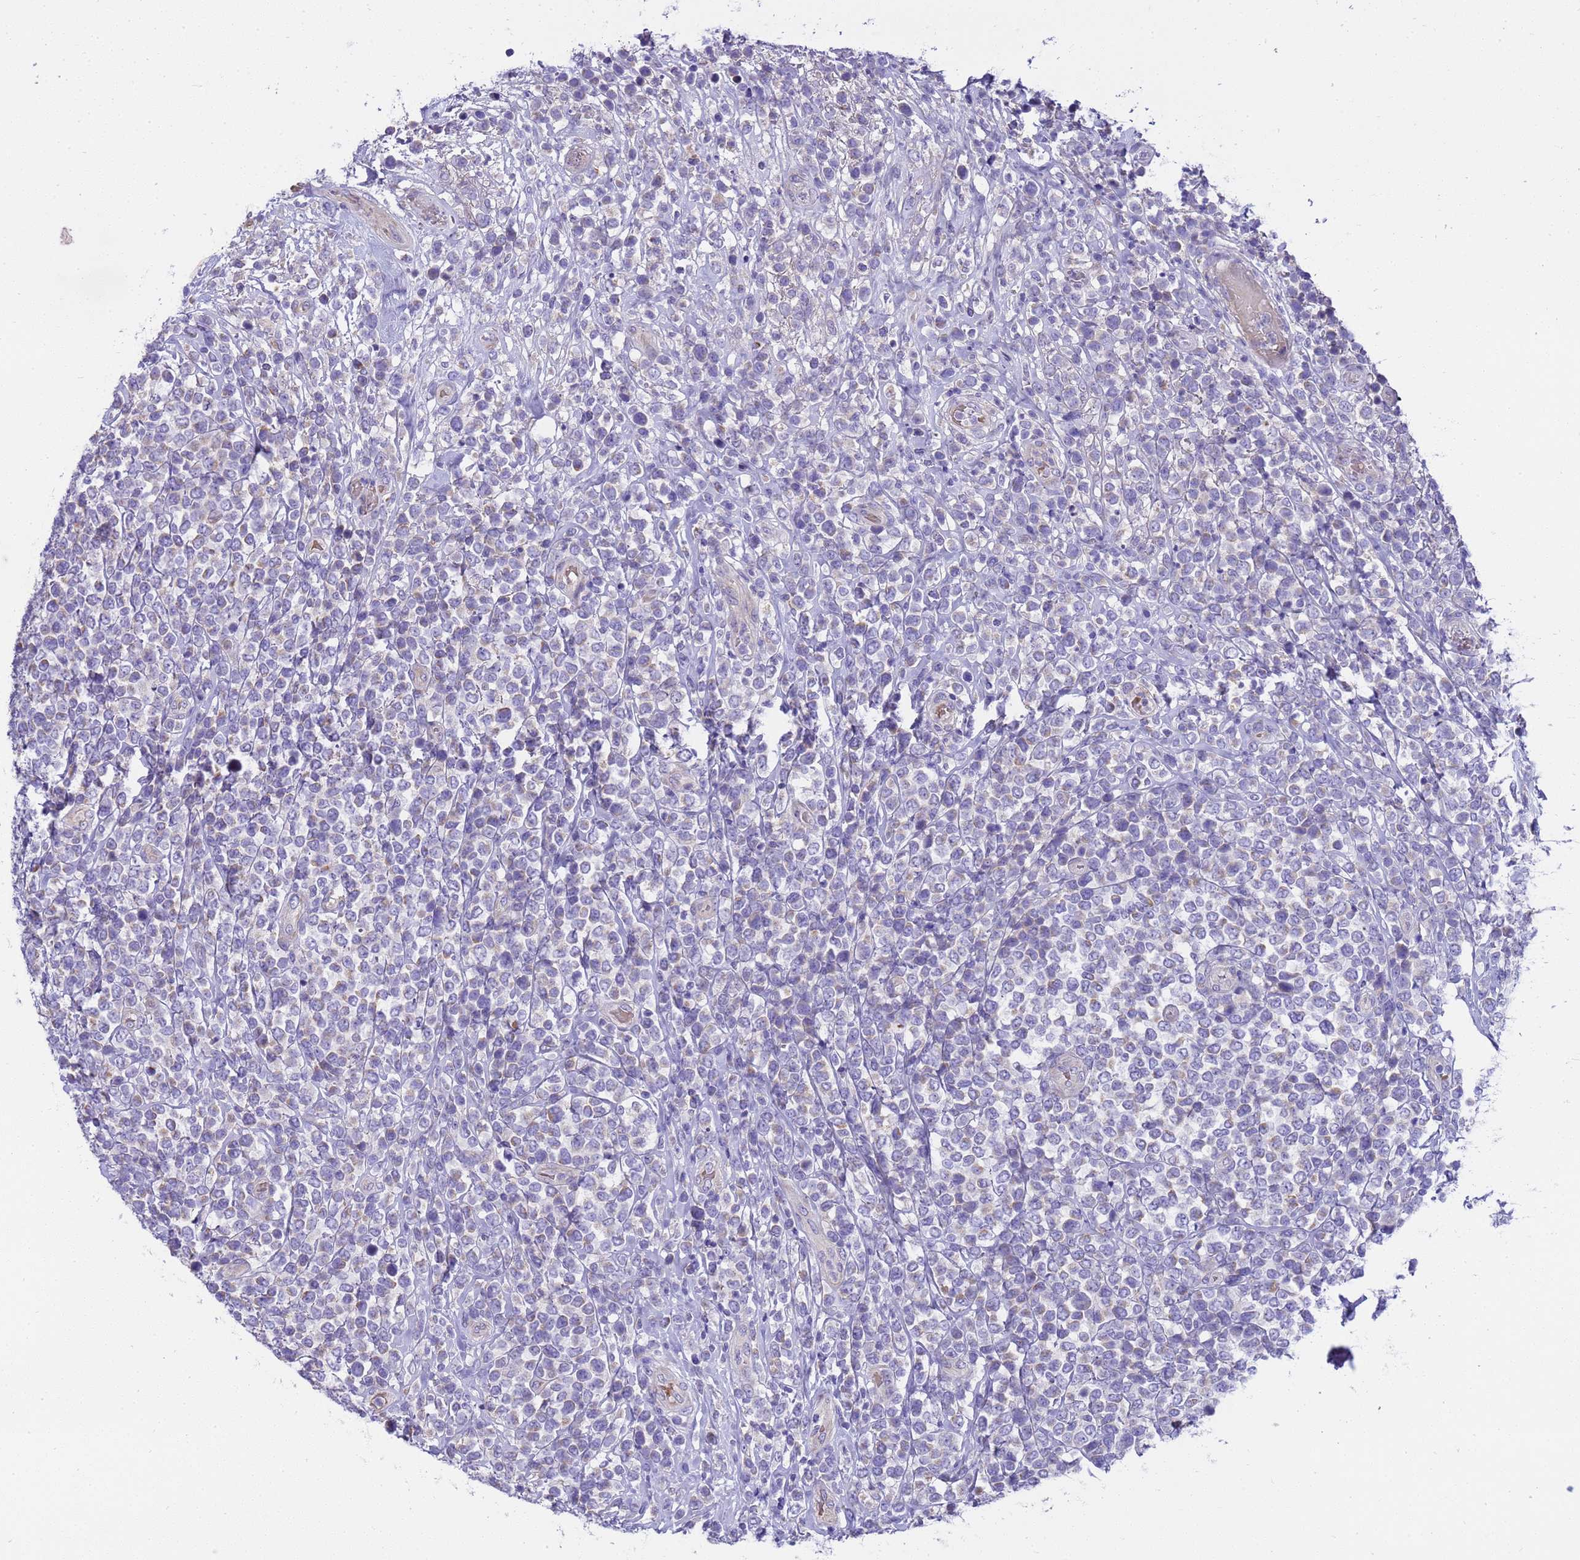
{"staining": {"intensity": "negative", "quantity": "none", "location": "none"}, "tissue": "lymphoma", "cell_type": "Tumor cells", "image_type": "cancer", "snomed": [{"axis": "morphology", "description": "Malignant lymphoma, non-Hodgkin's type, High grade"}, {"axis": "topography", "description": "Soft tissue"}], "caption": "A photomicrograph of lymphoma stained for a protein shows no brown staining in tumor cells. Brightfield microscopy of IHC stained with DAB (brown) and hematoxylin (blue), captured at high magnification.", "gene": "RIPPLY2", "patient": {"sex": "female", "age": 56}}